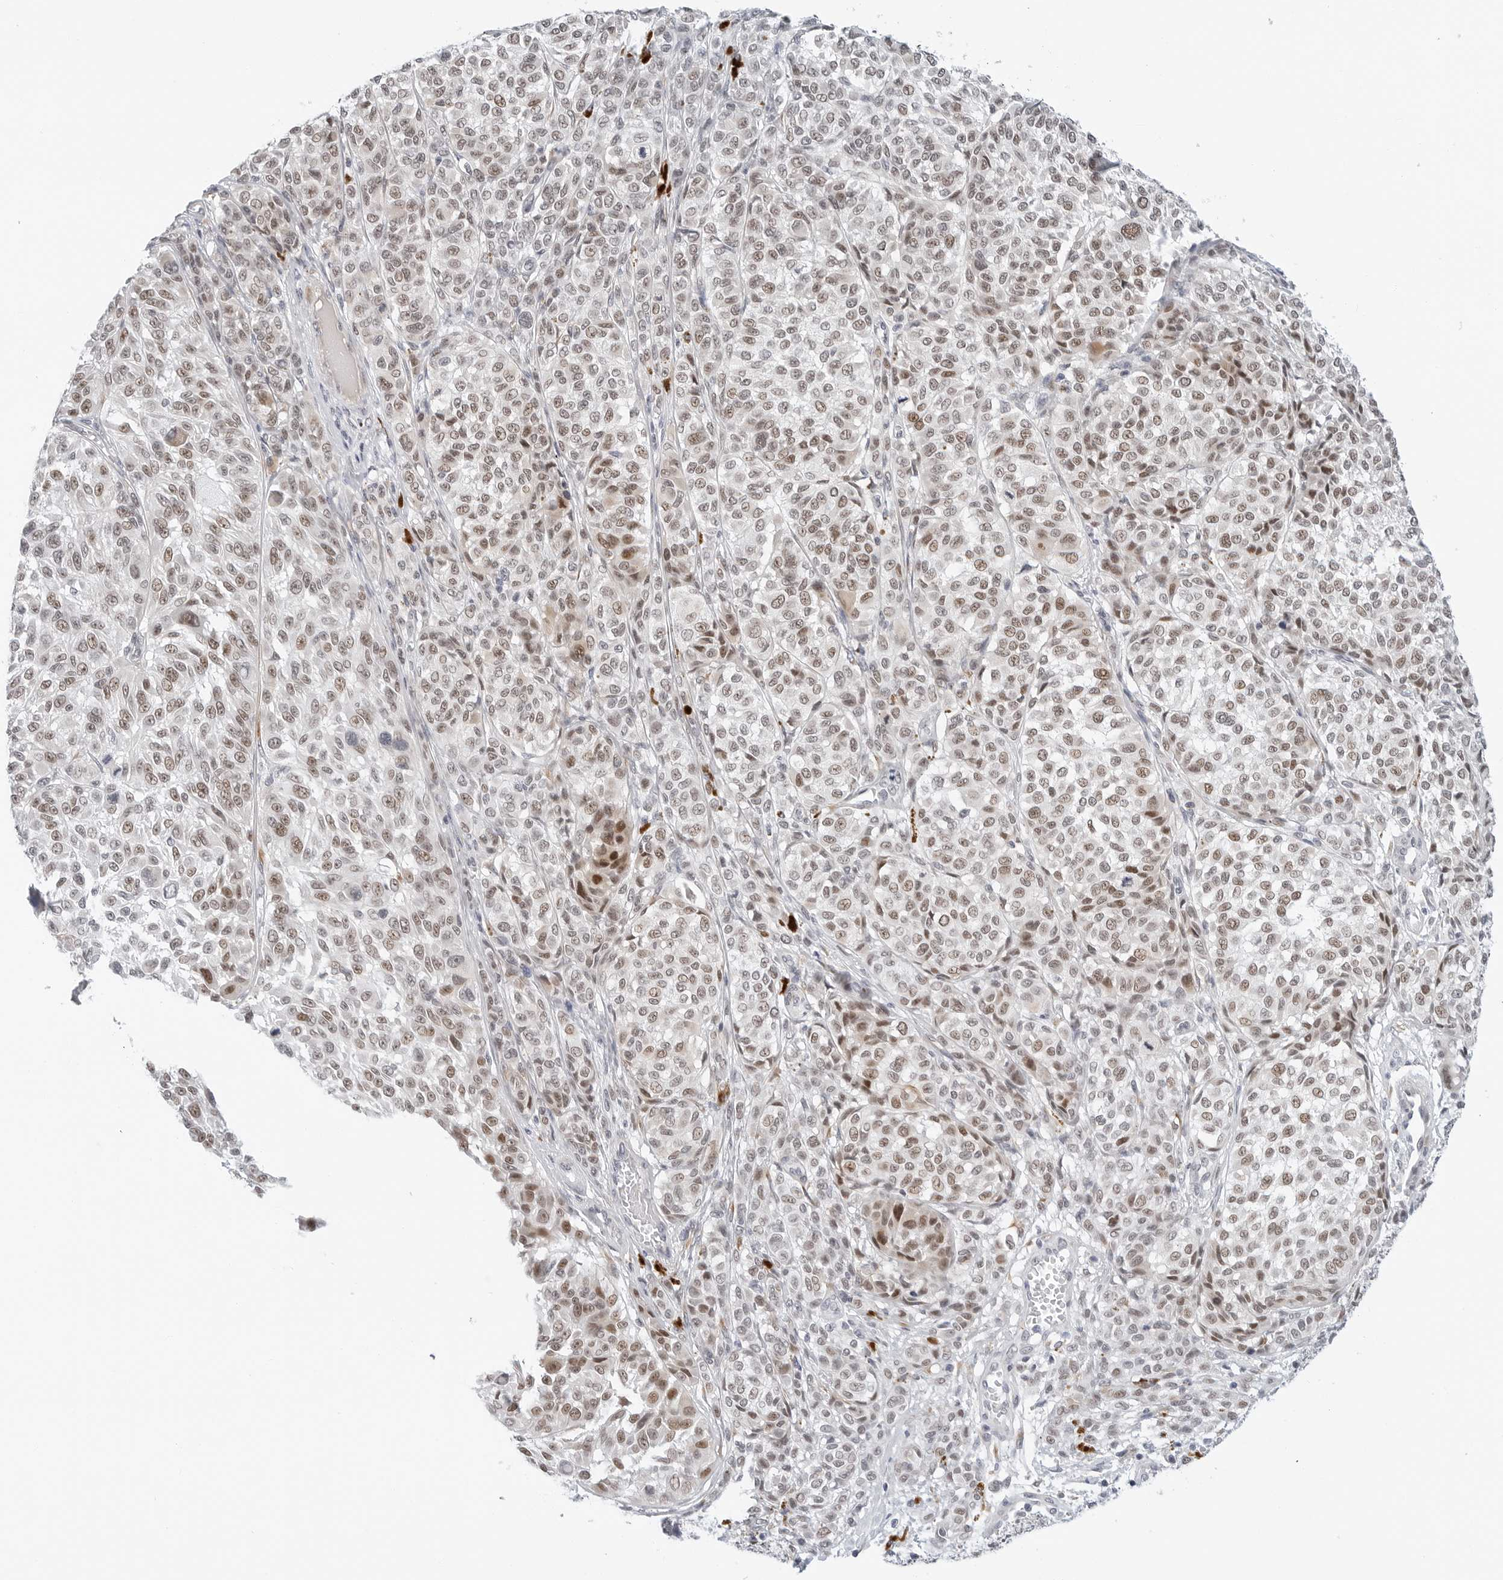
{"staining": {"intensity": "moderate", "quantity": "25%-75%", "location": "nuclear"}, "tissue": "melanoma", "cell_type": "Tumor cells", "image_type": "cancer", "snomed": [{"axis": "morphology", "description": "Malignant melanoma, NOS"}, {"axis": "topography", "description": "Skin"}], "caption": "DAB immunohistochemical staining of human melanoma demonstrates moderate nuclear protein staining in approximately 25%-75% of tumor cells.", "gene": "TSEN2", "patient": {"sex": "male", "age": 83}}